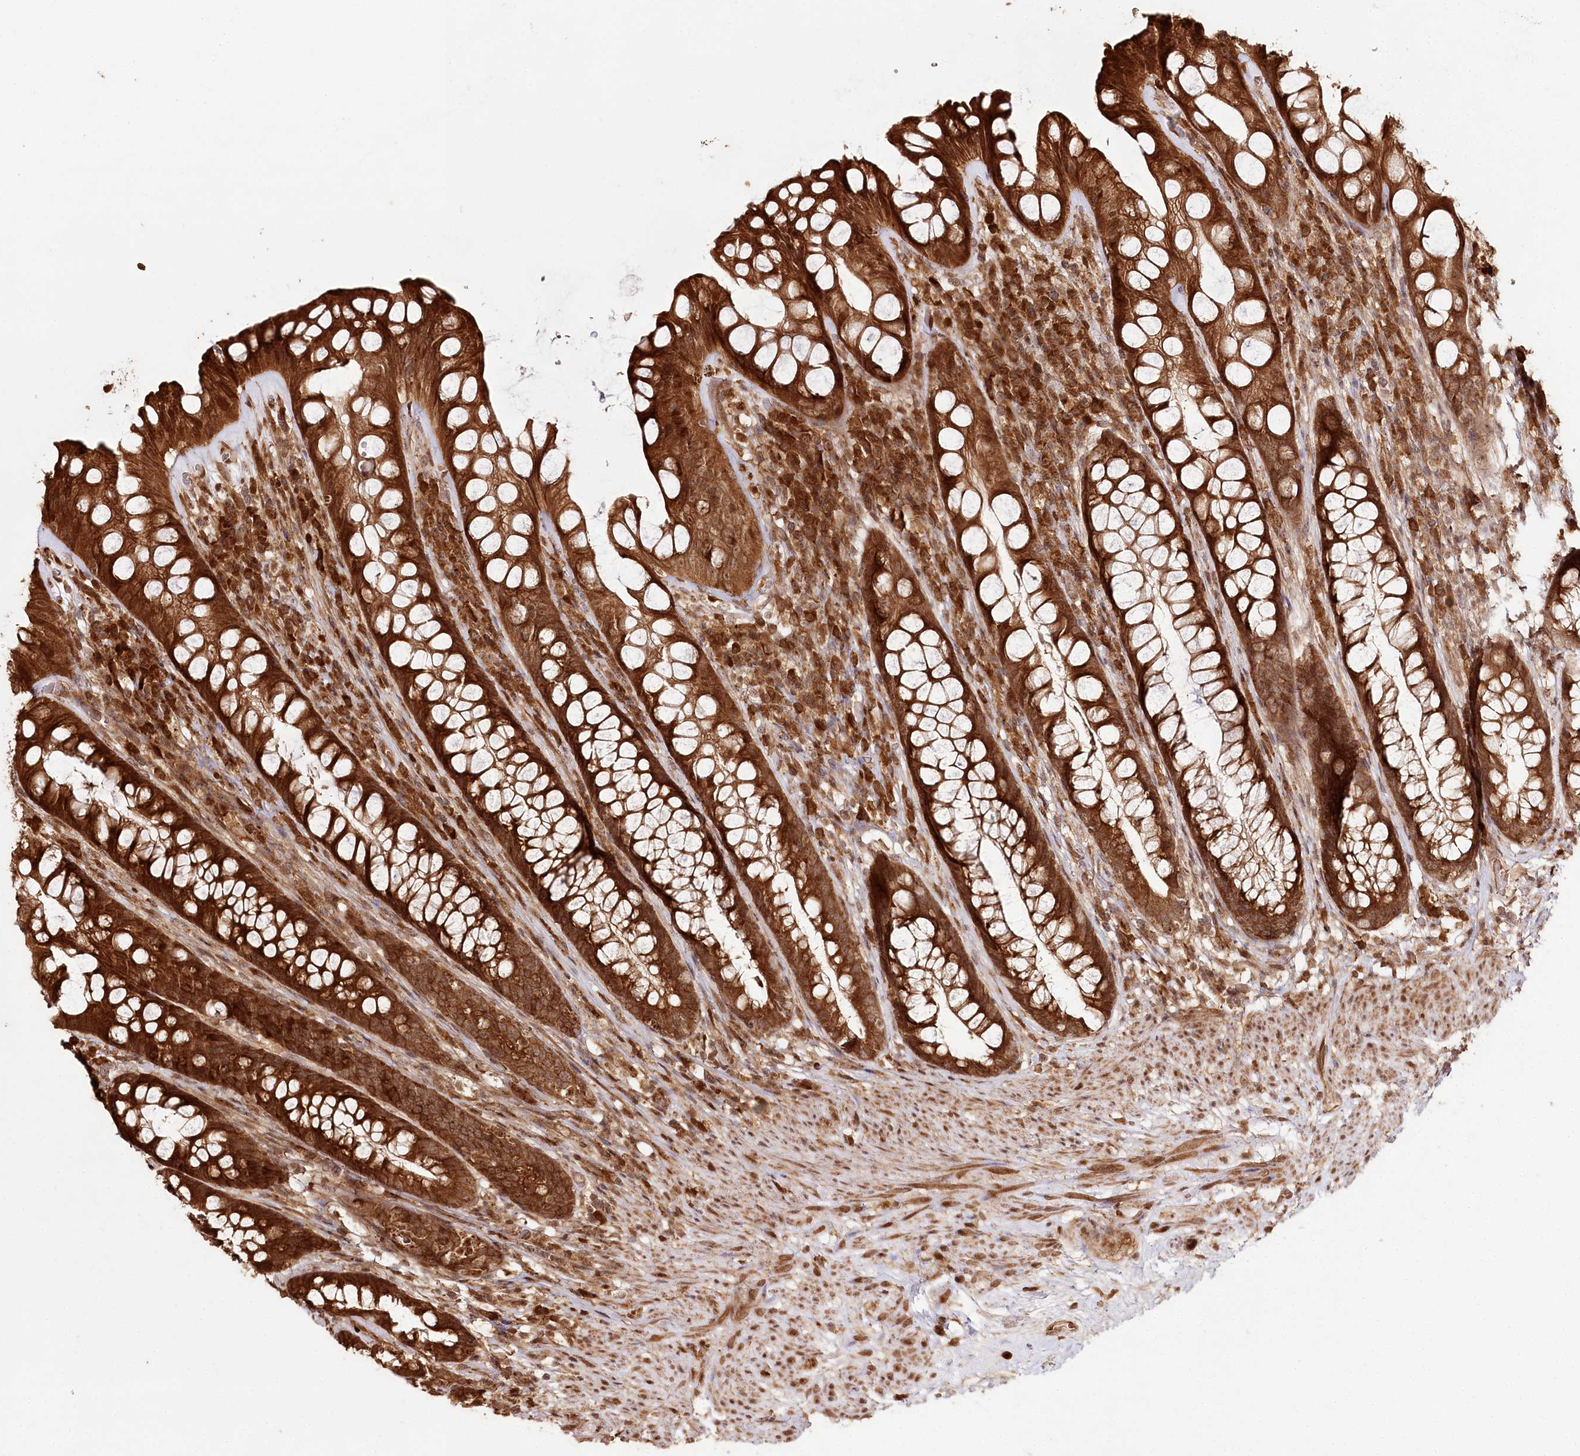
{"staining": {"intensity": "strong", "quantity": ">75%", "location": "cytoplasmic/membranous,nuclear"}, "tissue": "rectum", "cell_type": "Glandular cells", "image_type": "normal", "snomed": [{"axis": "morphology", "description": "Normal tissue, NOS"}, {"axis": "topography", "description": "Rectum"}], "caption": "An immunohistochemistry (IHC) photomicrograph of unremarkable tissue is shown. Protein staining in brown shows strong cytoplasmic/membranous,nuclear positivity in rectum within glandular cells. The staining was performed using DAB (3,3'-diaminobenzidine), with brown indicating positive protein expression. Nuclei are stained blue with hematoxylin.", "gene": "ULK2", "patient": {"sex": "male", "age": 74}}